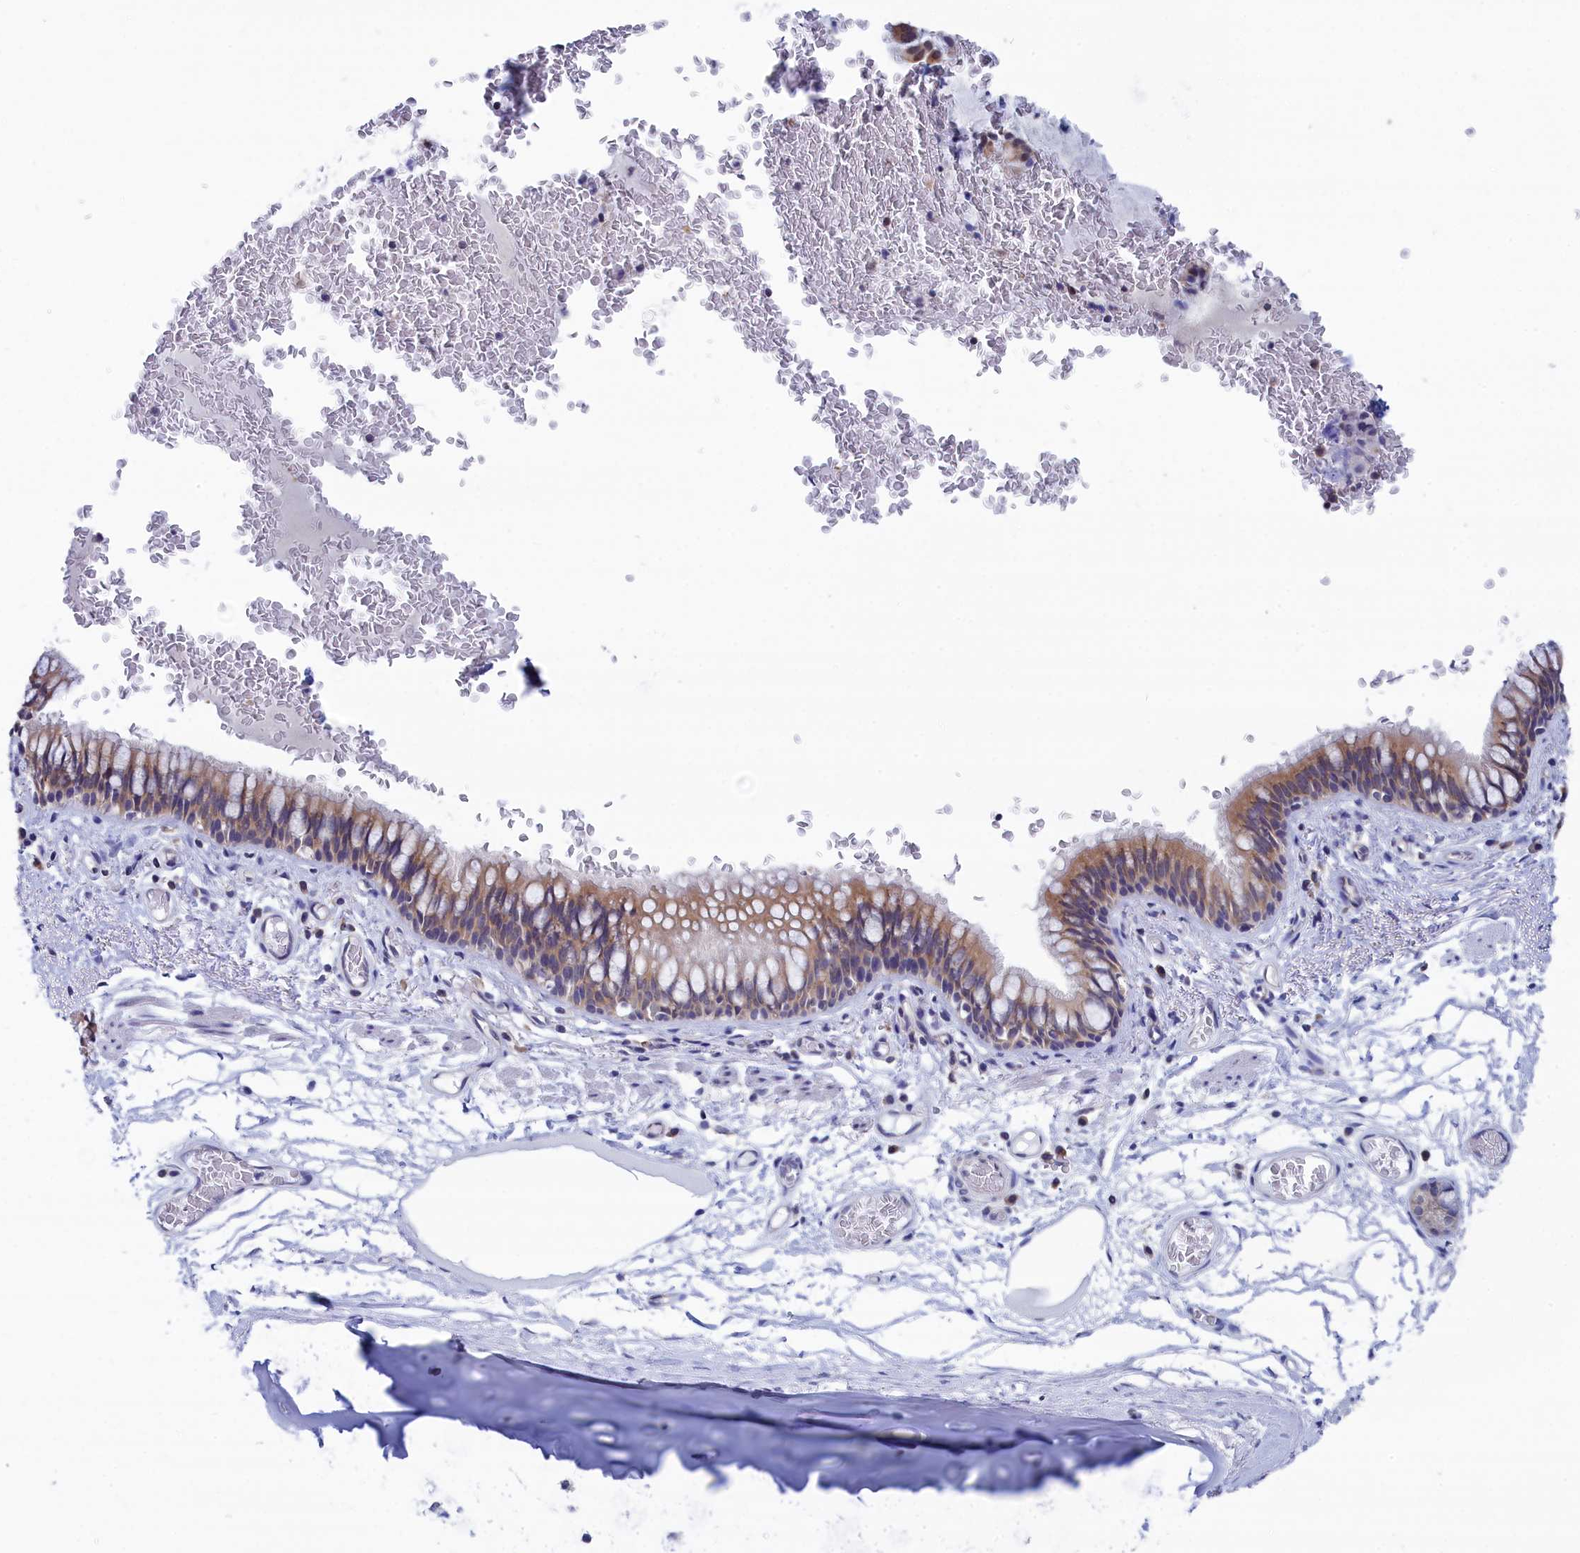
{"staining": {"intensity": "weak", "quantity": ">75%", "location": "cytoplasmic/membranous"}, "tissue": "bronchus", "cell_type": "Respiratory epithelial cells", "image_type": "normal", "snomed": [{"axis": "morphology", "description": "Normal tissue, NOS"}, {"axis": "topography", "description": "Cartilage tissue"}, {"axis": "topography", "description": "Bronchus"}], "caption": "Respiratory epithelial cells show weak cytoplasmic/membranous staining in approximately >75% of cells in benign bronchus. The staining is performed using DAB (3,3'-diaminobenzidine) brown chromogen to label protein expression. The nuclei are counter-stained blue using hematoxylin.", "gene": "PGP", "patient": {"sex": "female", "age": 36}}